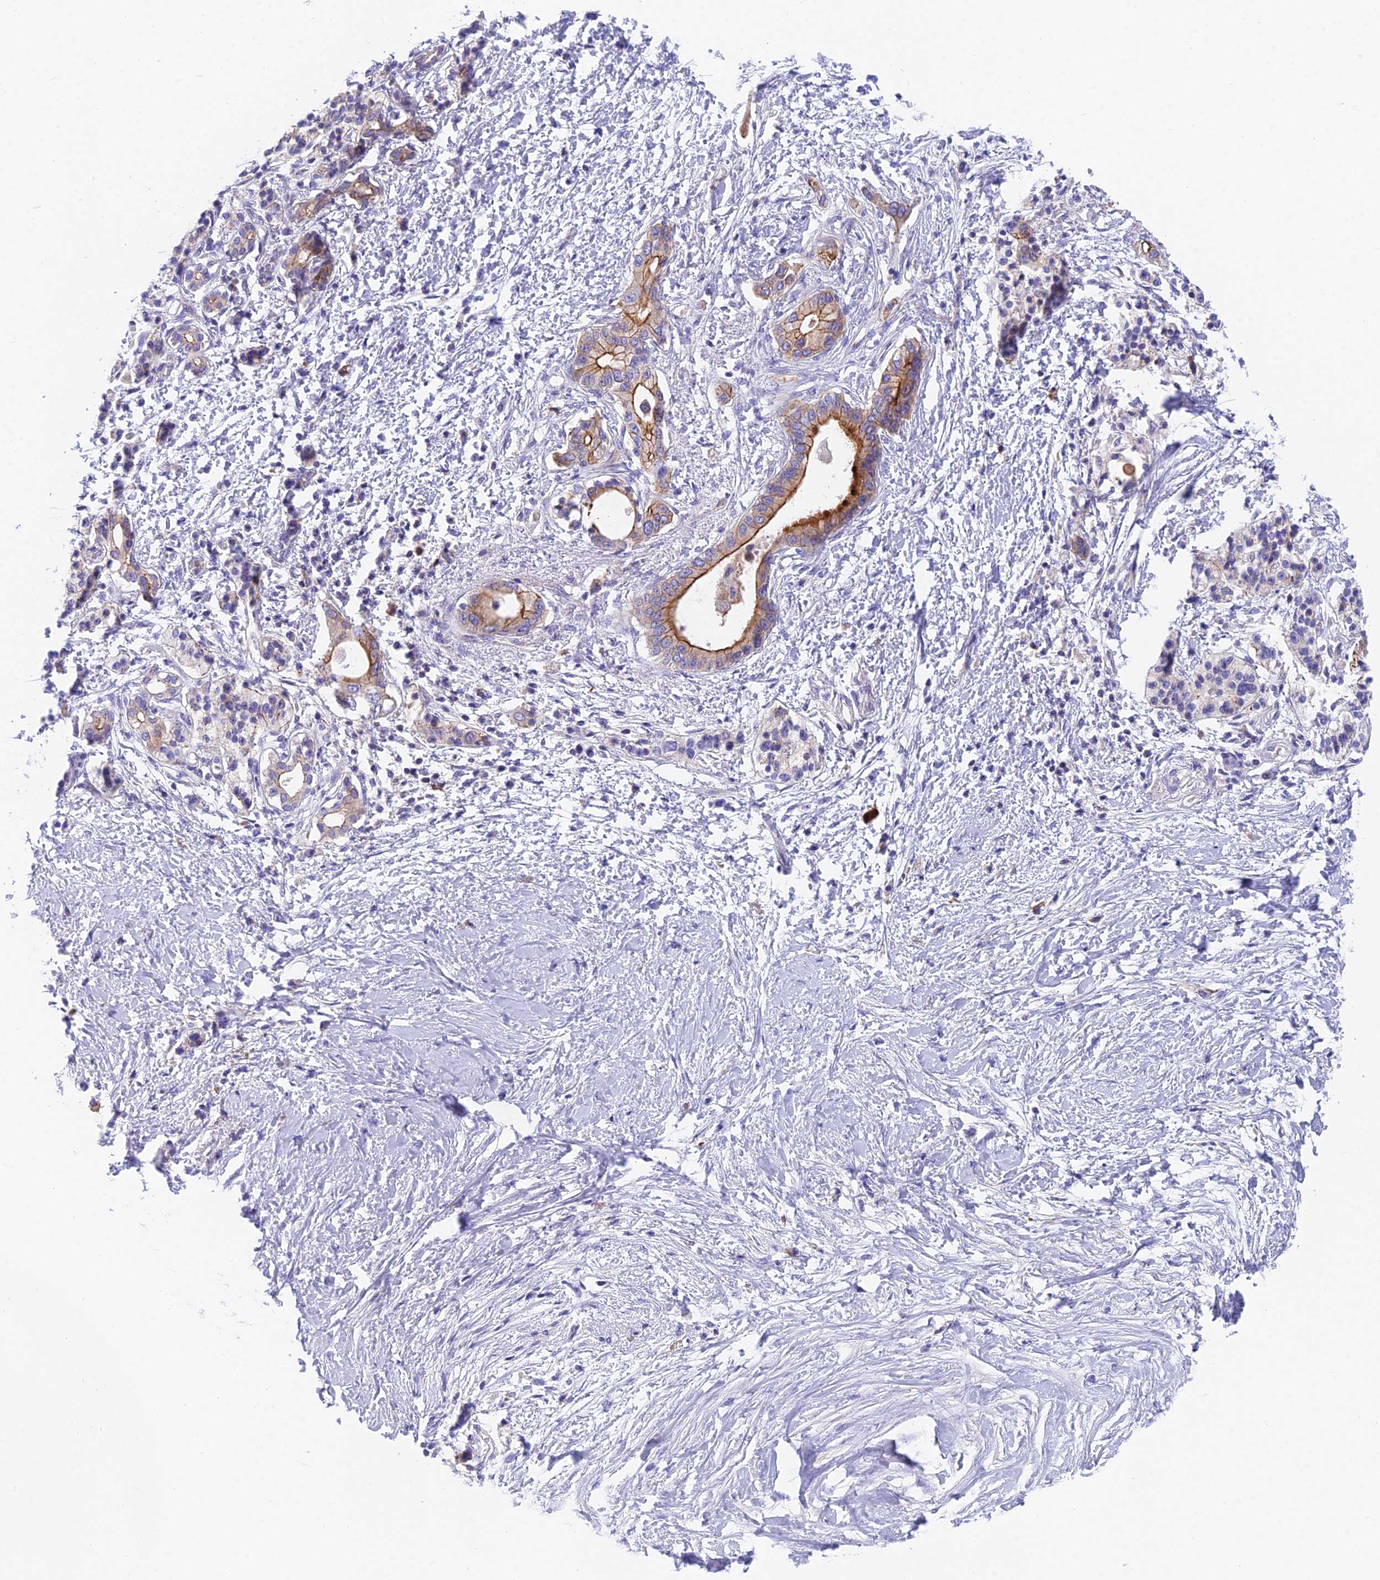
{"staining": {"intensity": "strong", "quantity": "25%-75%", "location": "cytoplasmic/membranous"}, "tissue": "pancreatic cancer", "cell_type": "Tumor cells", "image_type": "cancer", "snomed": [{"axis": "morphology", "description": "Normal tissue, NOS"}, {"axis": "morphology", "description": "Adenocarcinoma, NOS"}, {"axis": "topography", "description": "Pancreas"}, {"axis": "topography", "description": "Peripheral nerve tissue"}], "caption": "The histopathology image exhibits staining of pancreatic adenocarcinoma, revealing strong cytoplasmic/membranous protein staining (brown color) within tumor cells.", "gene": "MVB12A", "patient": {"sex": "male", "age": 59}}